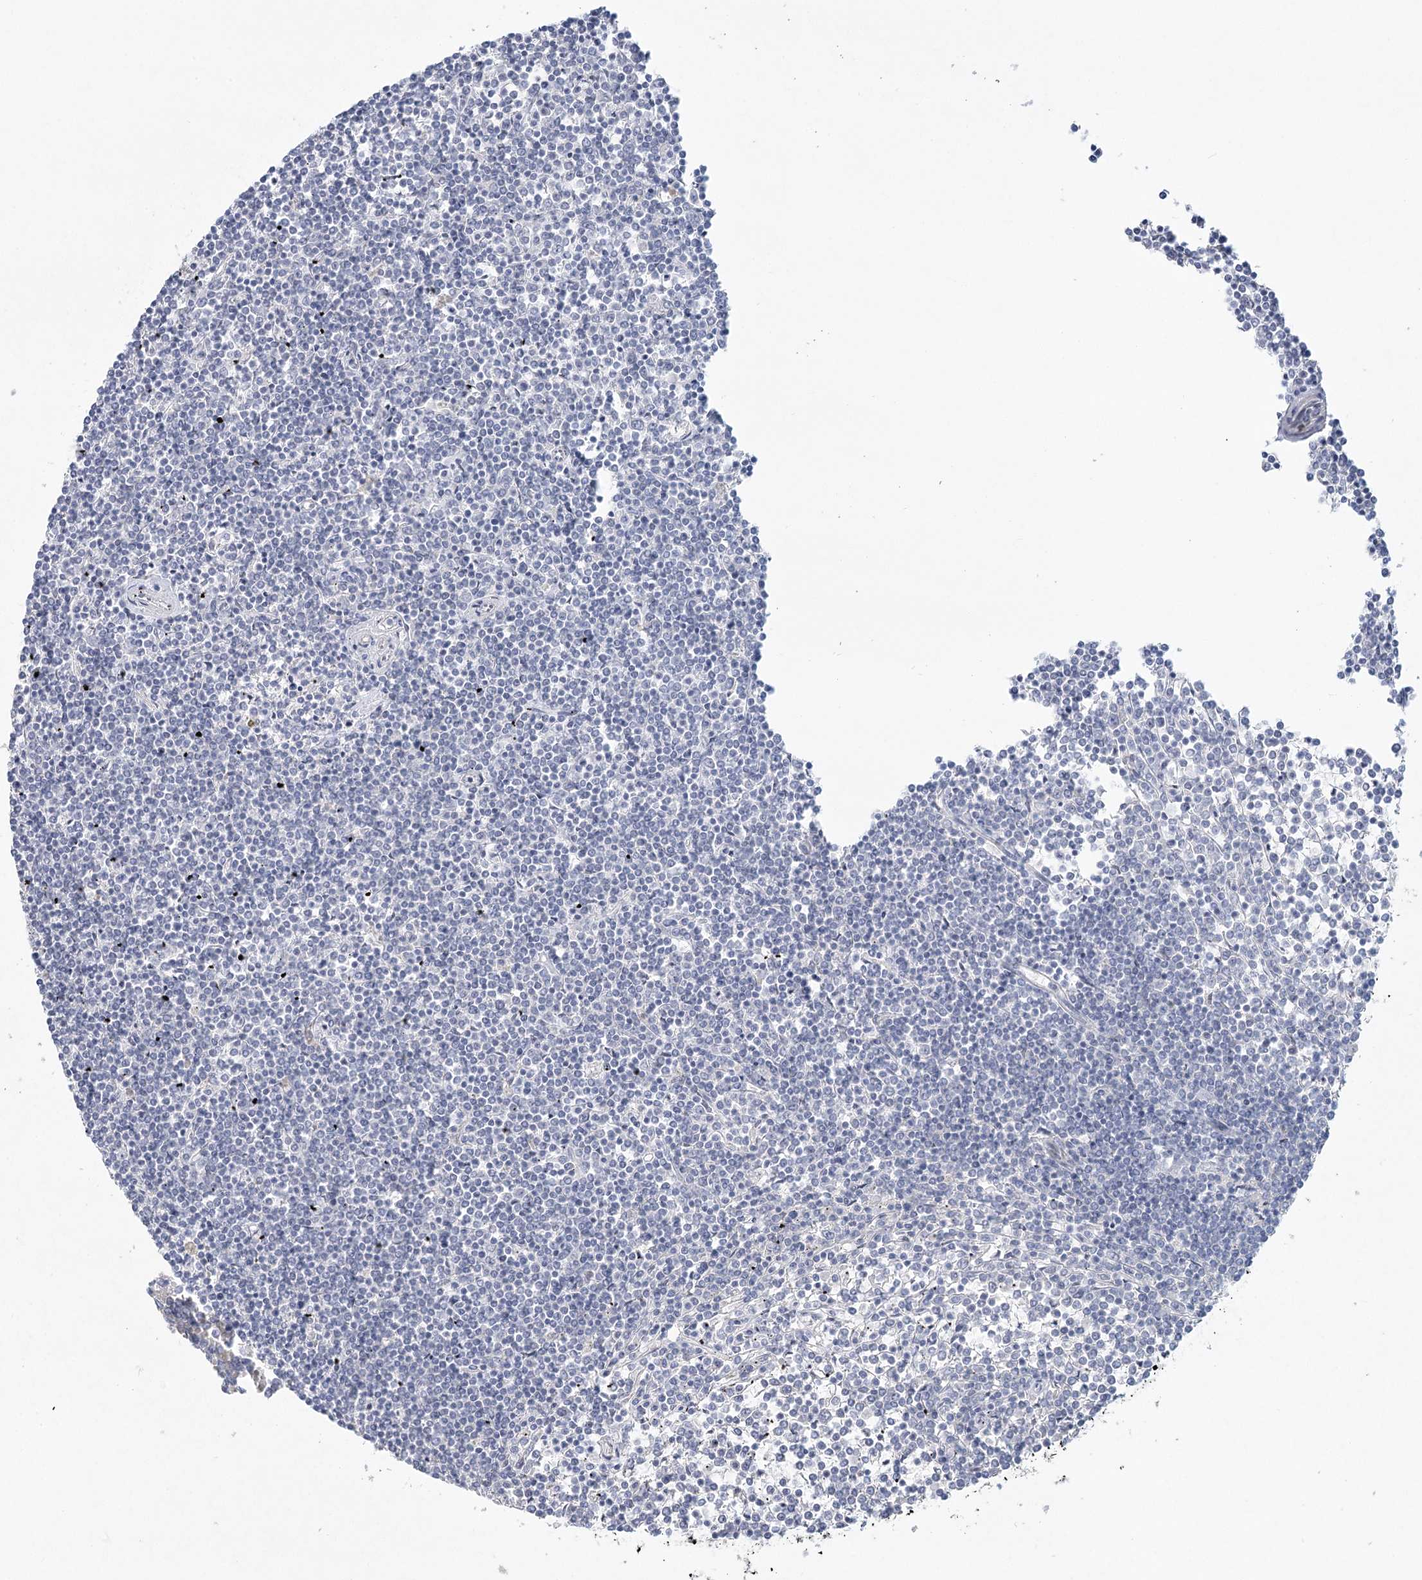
{"staining": {"intensity": "negative", "quantity": "none", "location": "none"}, "tissue": "lymphoma", "cell_type": "Tumor cells", "image_type": "cancer", "snomed": [{"axis": "morphology", "description": "Malignant lymphoma, non-Hodgkin's type, Low grade"}, {"axis": "topography", "description": "Spleen"}], "caption": "There is no significant expression in tumor cells of lymphoma.", "gene": "LRP2BP", "patient": {"sex": "female", "age": 19}}